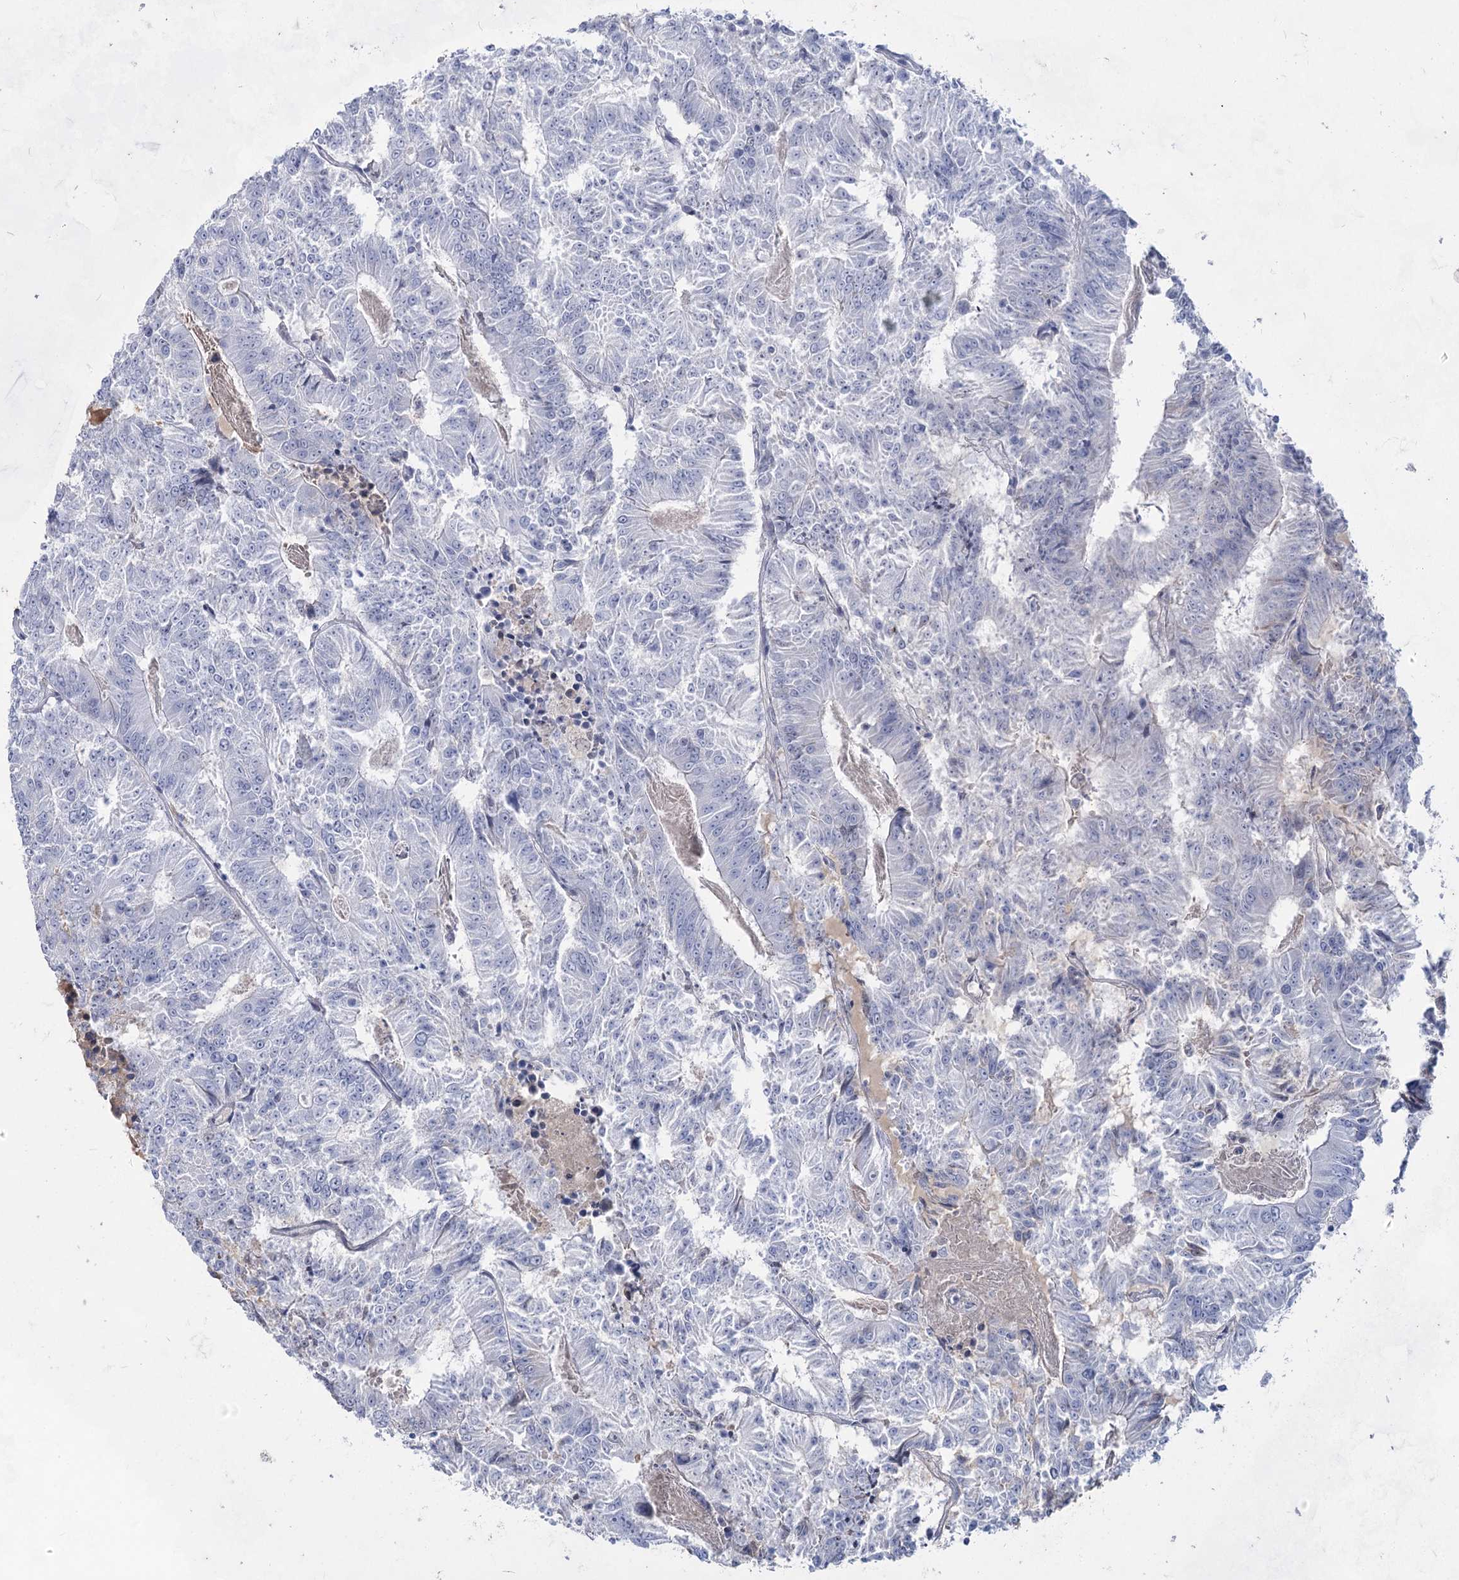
{"staining": {"intensity": "negative", "quantity": "none", "location": "none"}, "tissue": "colorectal cancer", "cell_type": "Tumor cells", "image_type": "cancer", "snomed": [{"axis": "morphology", "description": "Adenocarcinoma, NOS"}, {"axis": "topography", "description": "Colon"}], "caption": "Human colorectal adenocarcinoma stained for a protein using immunohistochemistry displays no expression in tumor cells.", "gene": "ACRV1", "patient": {"sex": "male", "age": 83}}